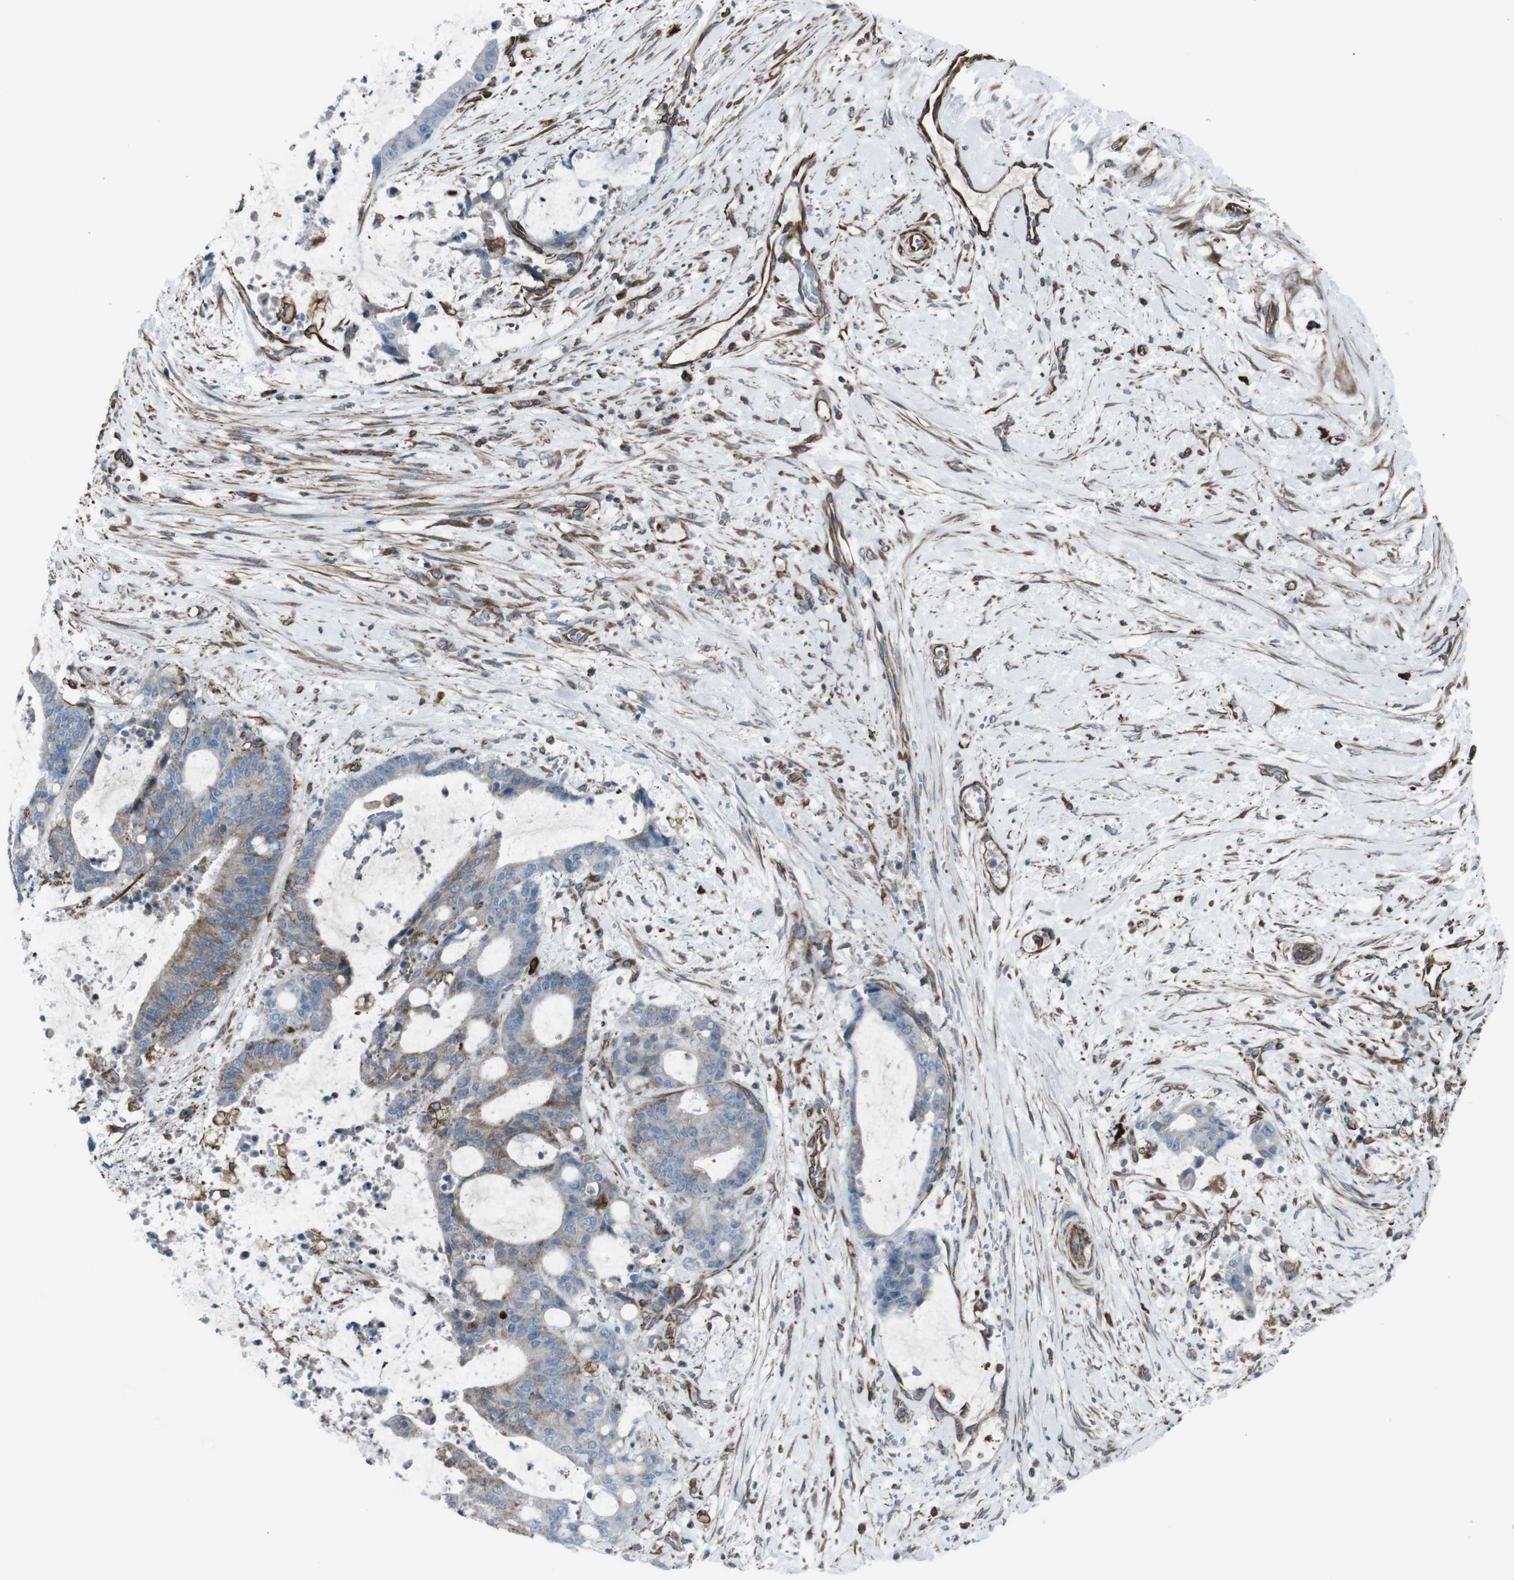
{"staining": {"intensity": "moderate", "quantity": "<25%", "location": "cytoplasmic/membranous"}, "tissue": "liver cancer", "cell_type": "Tumor cells", "image_type": "cancer", "snomed": [{"axis": "morphology", "description": "Normal tissue, NOS"}, {"axis": "morphology", "description": "Cholangiocarcinoma"}, {"axis": "topography", "description": "Liver"}, {"axis": "topography", "description": "Peripheral nerve tissue"}], "caption": "Liver cholangiocarcinoma tissue reveals moderate cytoplasmic/membranous staining in about <25% of tumor cells, visualized by immunohistochemistry.", "gene": "TMEM141", "patient": {"sex": "female", "age": 73}}